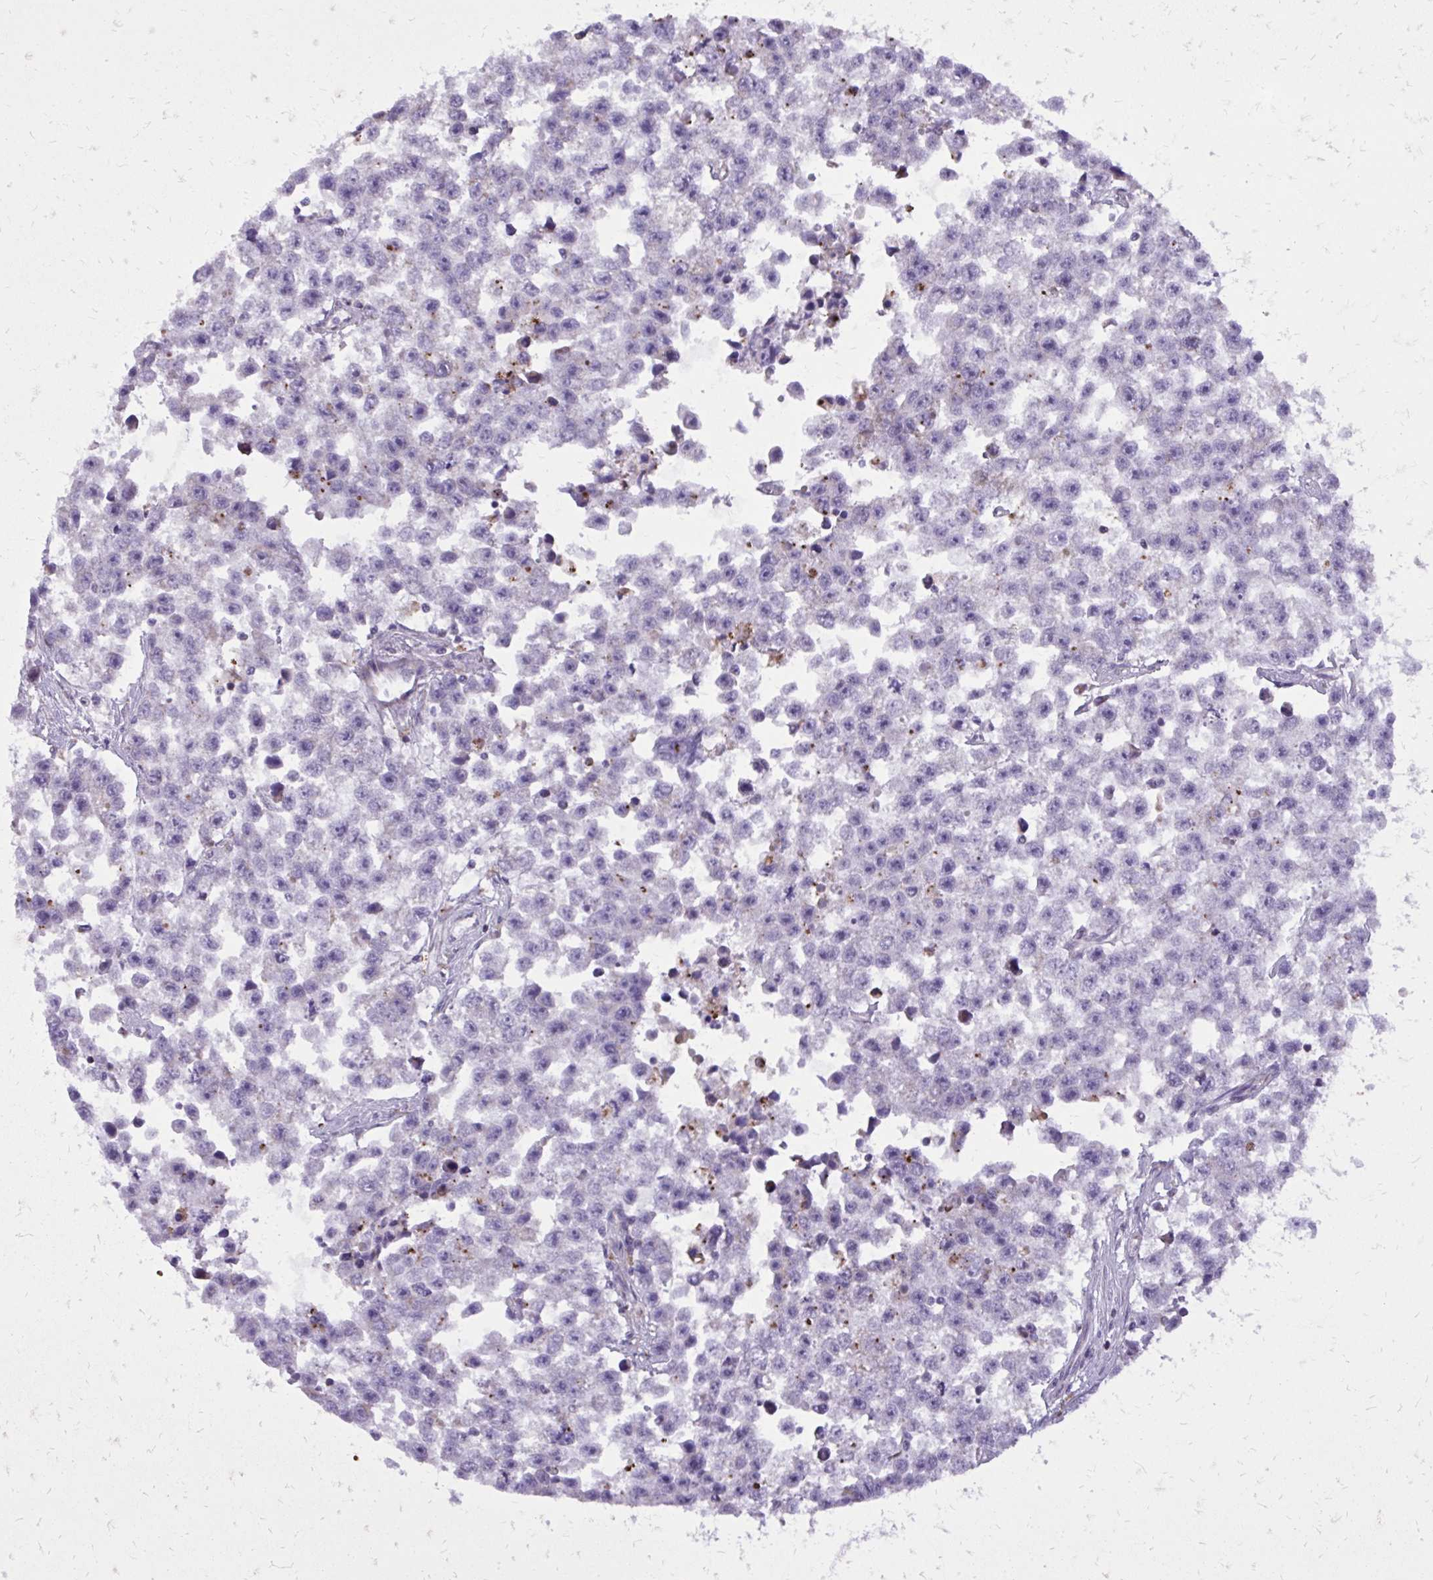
{"staining": {"intensity": "negative", "quantity": "none", "location": "none"}, "tissue": "testis cancer", "cell_type": "Tumor cells", "image_type": "cancer", "snomed": [{"axis": "morphology", "description": "Seminoma, NOS"}, {"axis": "topography", "description": "Testis"}], "caption": "IHC image of seminoma (testis) stained for a protein (brown), which demonstrates no staining in tumor cells.", "gene": "ABCC3", "patient": {"sex": "male", "age": 26}}